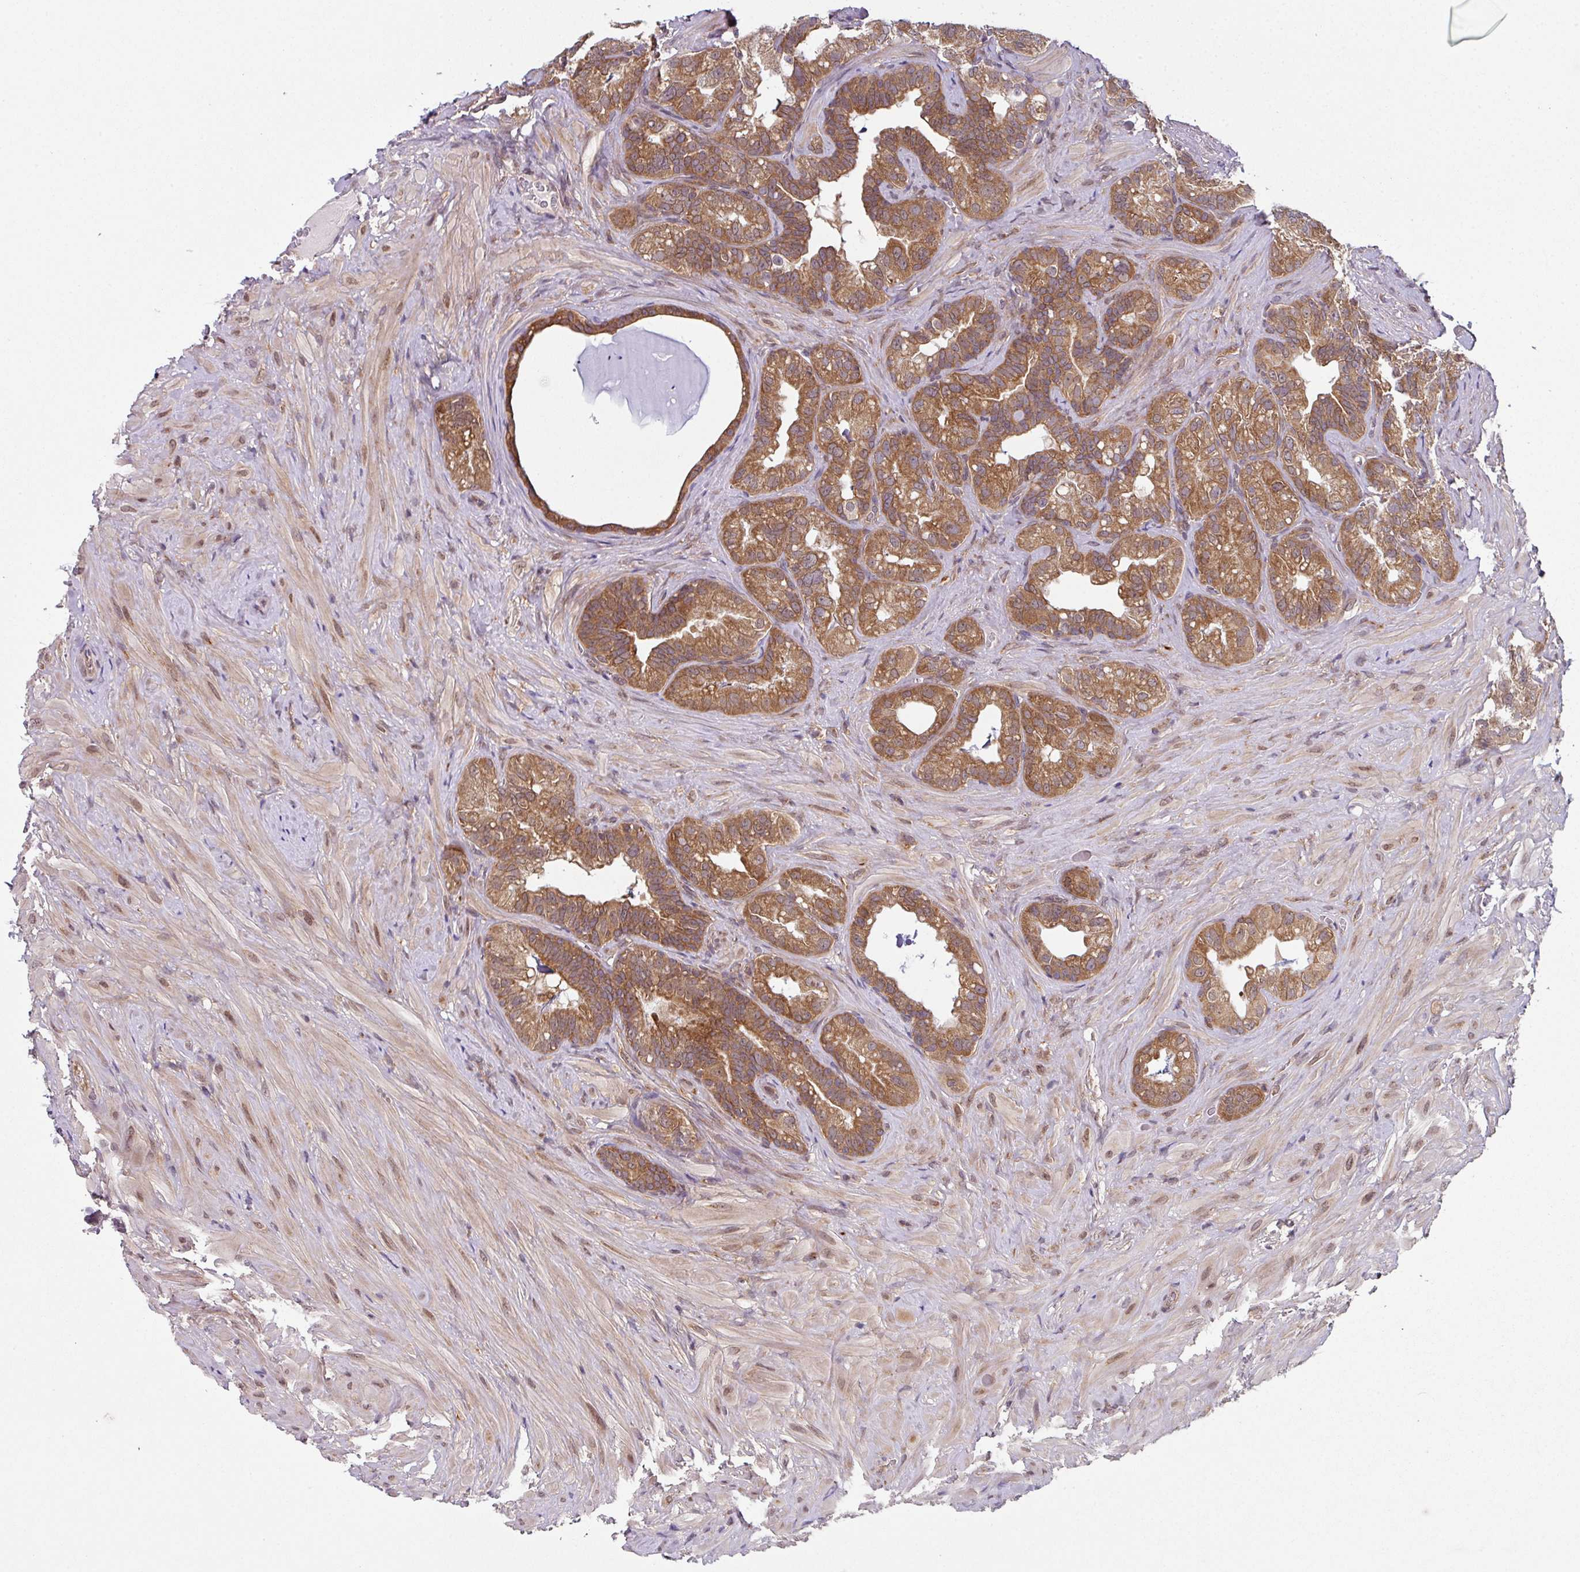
{"staining": {"intensity": "moderate", "quantity": ">75%", "location": "cytoplasmic/membranous"}, "tissue": "seminal vesicle", "cell_type": "Glandular cells", "image_type": "normal", "snomed": [{"axis": "morphology", "description": "Normal tissue, NOS"}, {"axis": "topography", "description": "Seminal veicle"}], "caption": "Seminal vesicle stained for a protein reveals moderate cytoplasmic/membranous positivity in glandular cells.", "gene": "CAMLG", "patient": {"sex": "male", "age": 60}}